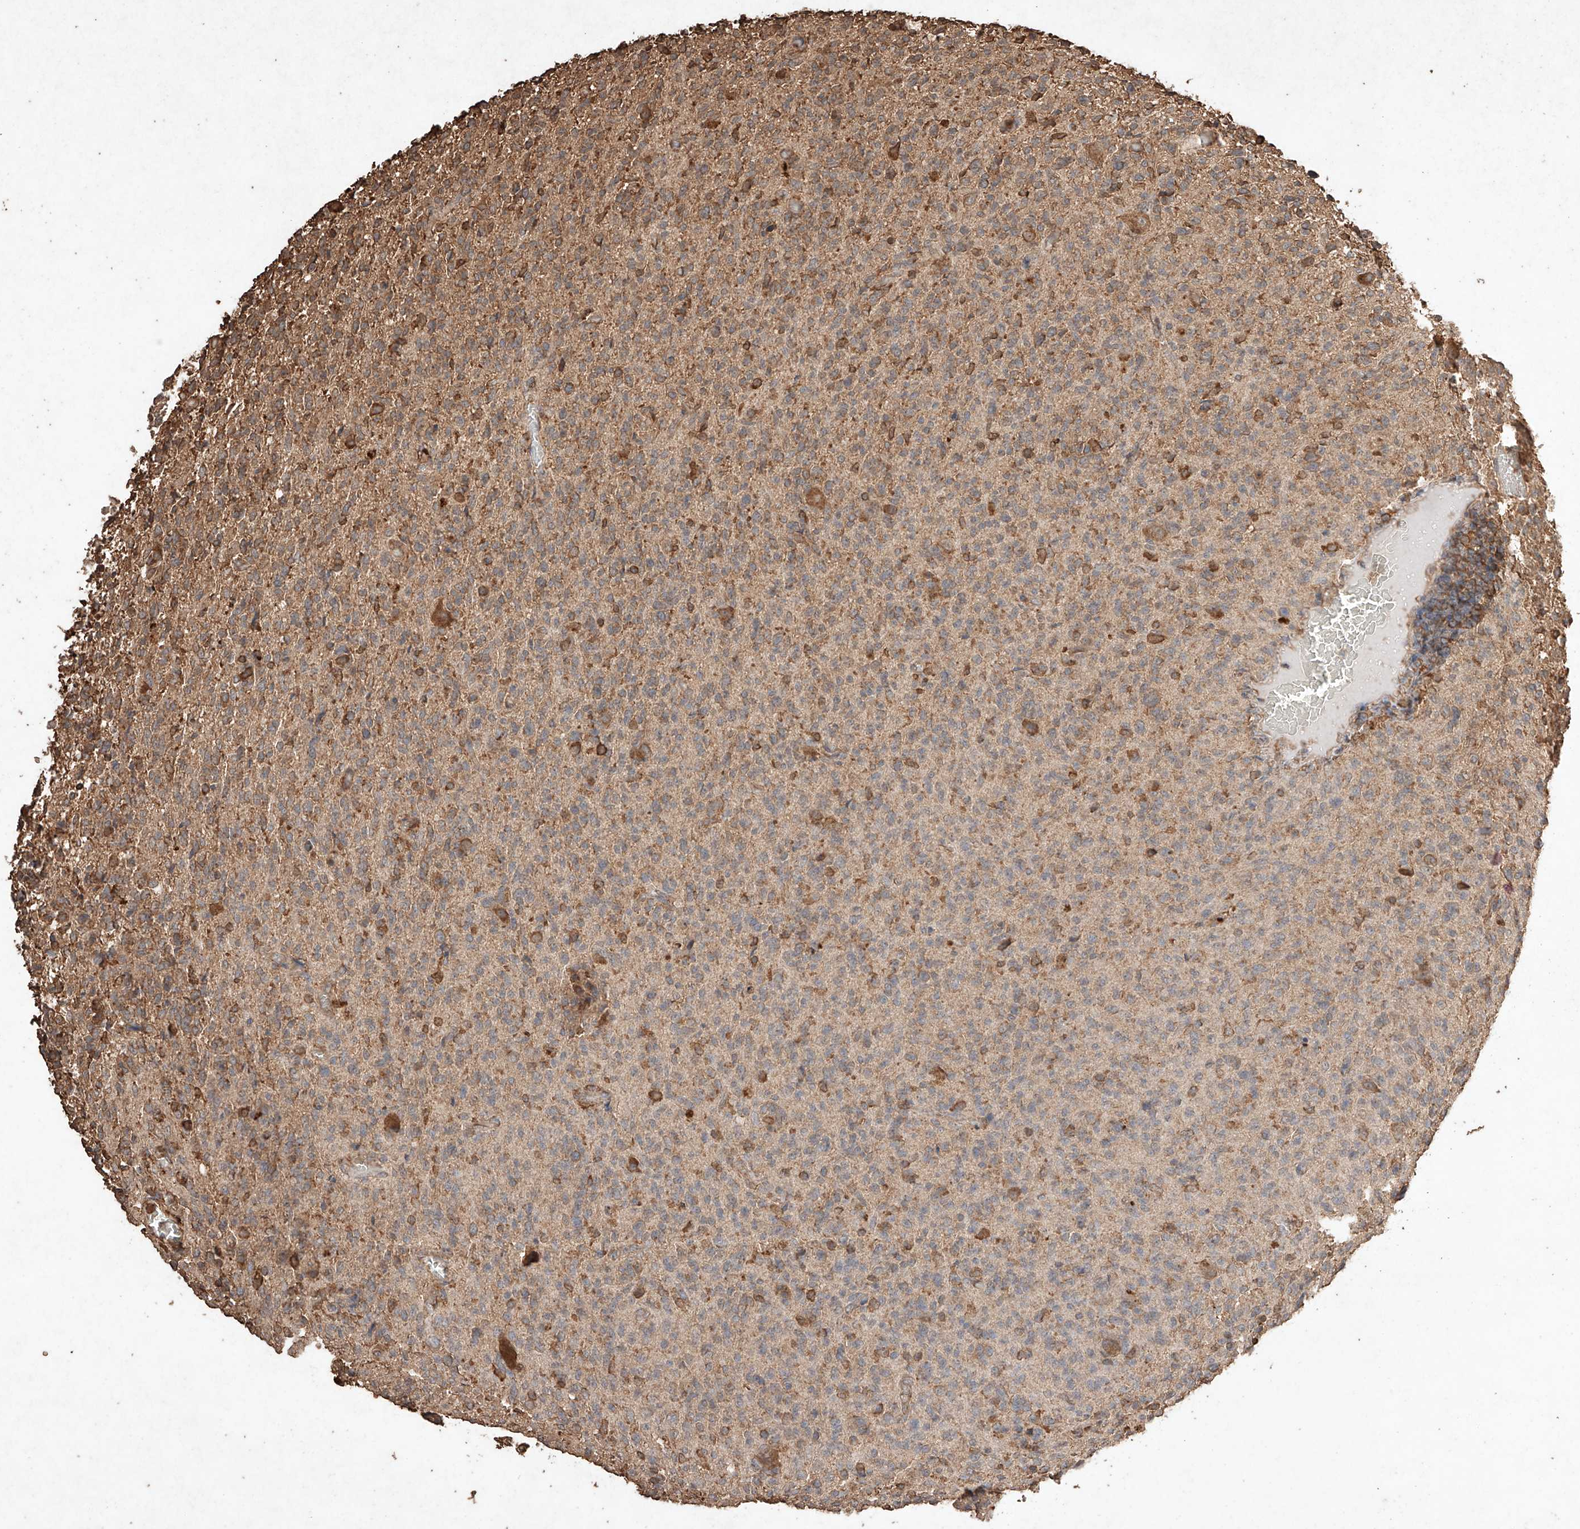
{"staining": {"intensity": "moderate", "quantity": "<25%", "location": "cytoplasmic/membranous"}, "tissue": "glioma", "cell_type": "Tumor cells", "image_type": "cancer", "snomed": [{"axis": "morphology", "description": "Glioma, malignant, High grade"}, {"axis": "topography", "description": "Brain"}], "caption": "Protein analysis of malignant high-grade glioma tissue reveals moderate cytoplasmic/membranous expression in approximately <25% of tumor cells.", "gene": "M6PR", "patient": {"sex": "female", "age": 57}}